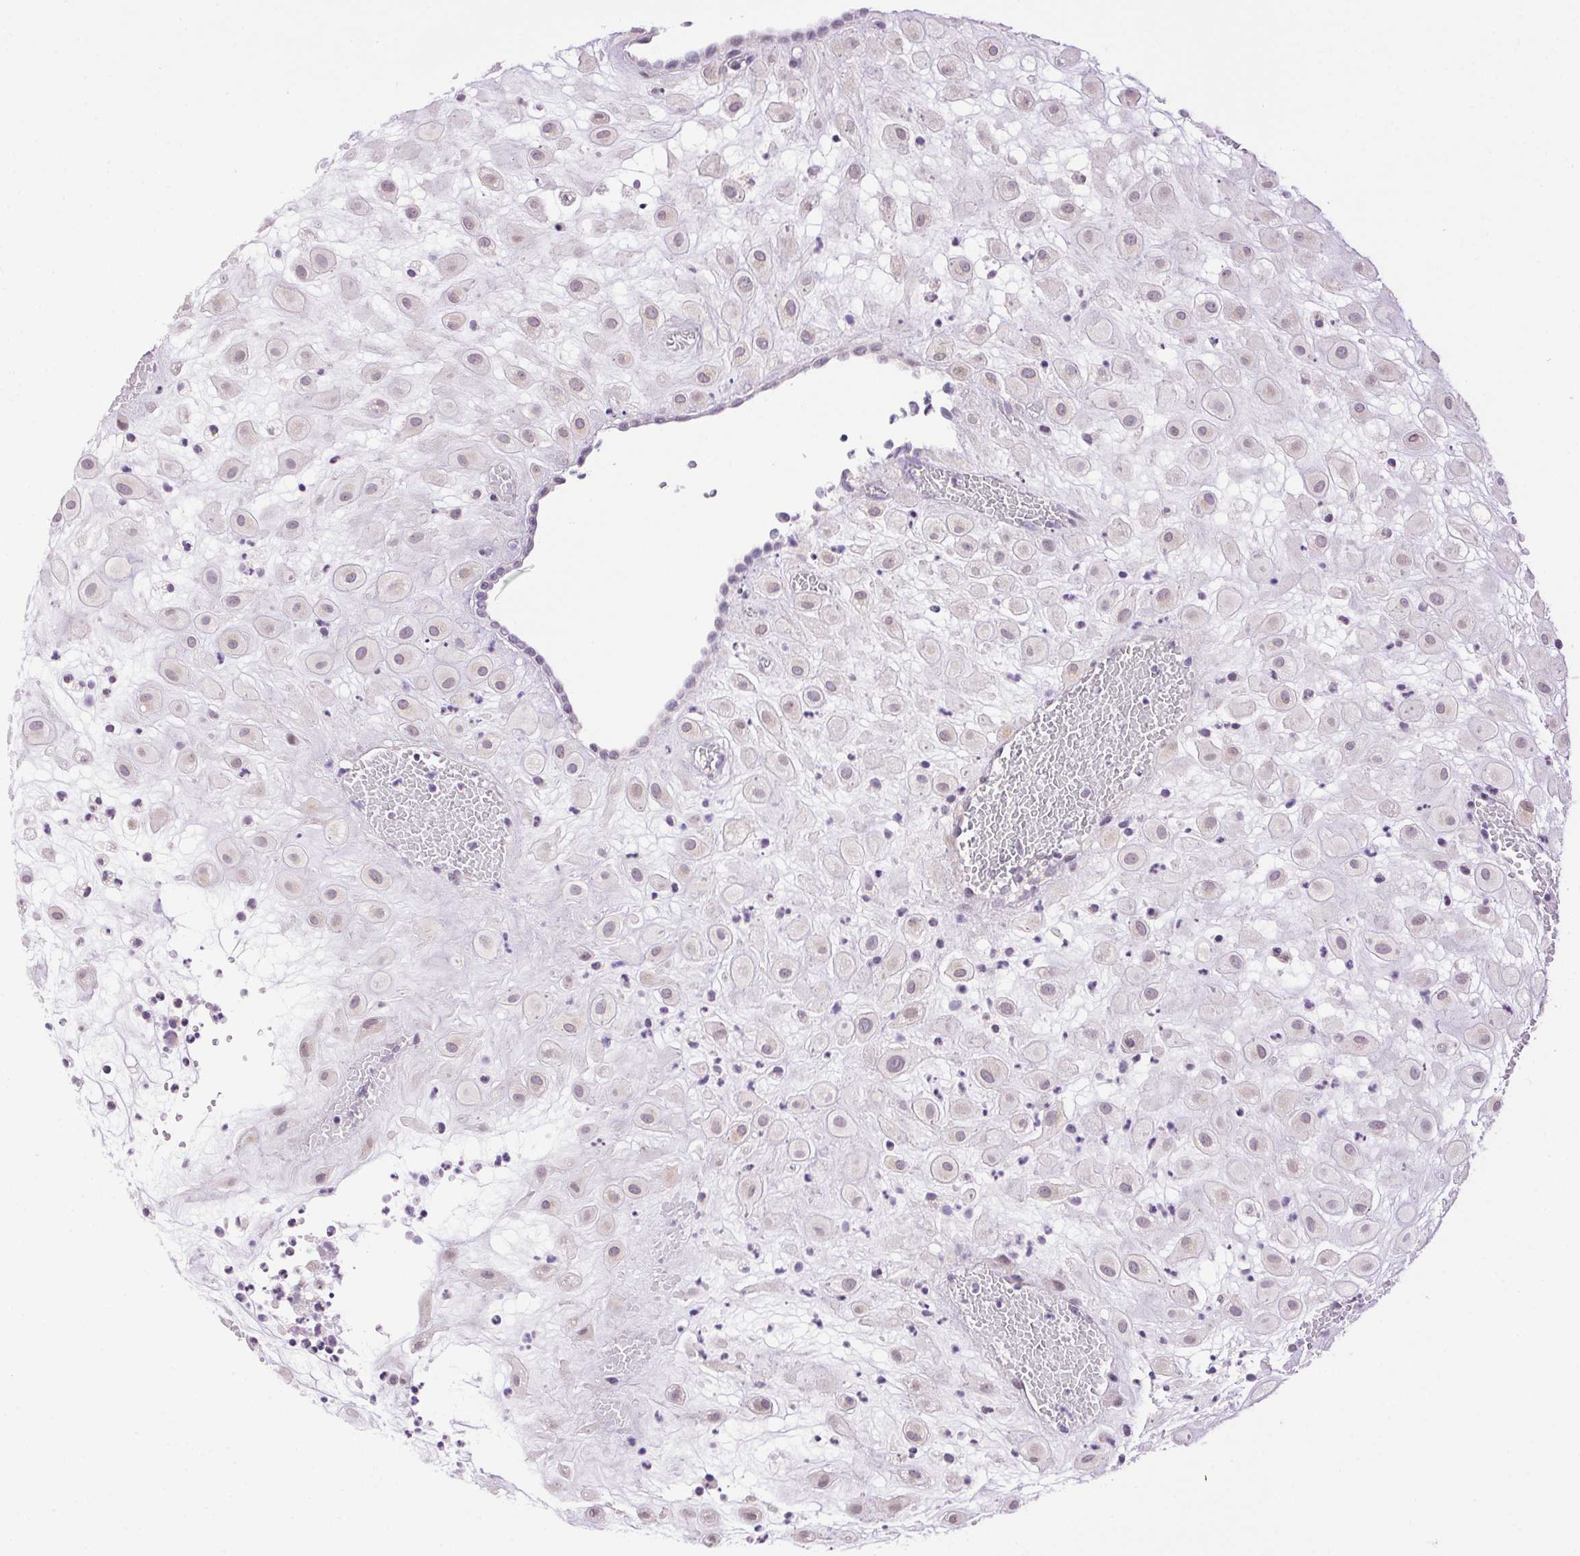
{"staining": {"intensity": "weak", "quantity": "<25%", "location": "nuclear"}, "tissue": "placenta", "cell_type": "Decidual cells", "image_type": "normal", "snomed": [{"axis": "morphology", "description": "Normal tissue, NOS"}, {"axis": "topography", "description": "Placenta"}], "caption": "Immunohistochemical staining of normal placenta demonstrates no significant staining in decidual cells.", "gene": "SMIM13", "patient": {"sex": "female", "age": 24}}